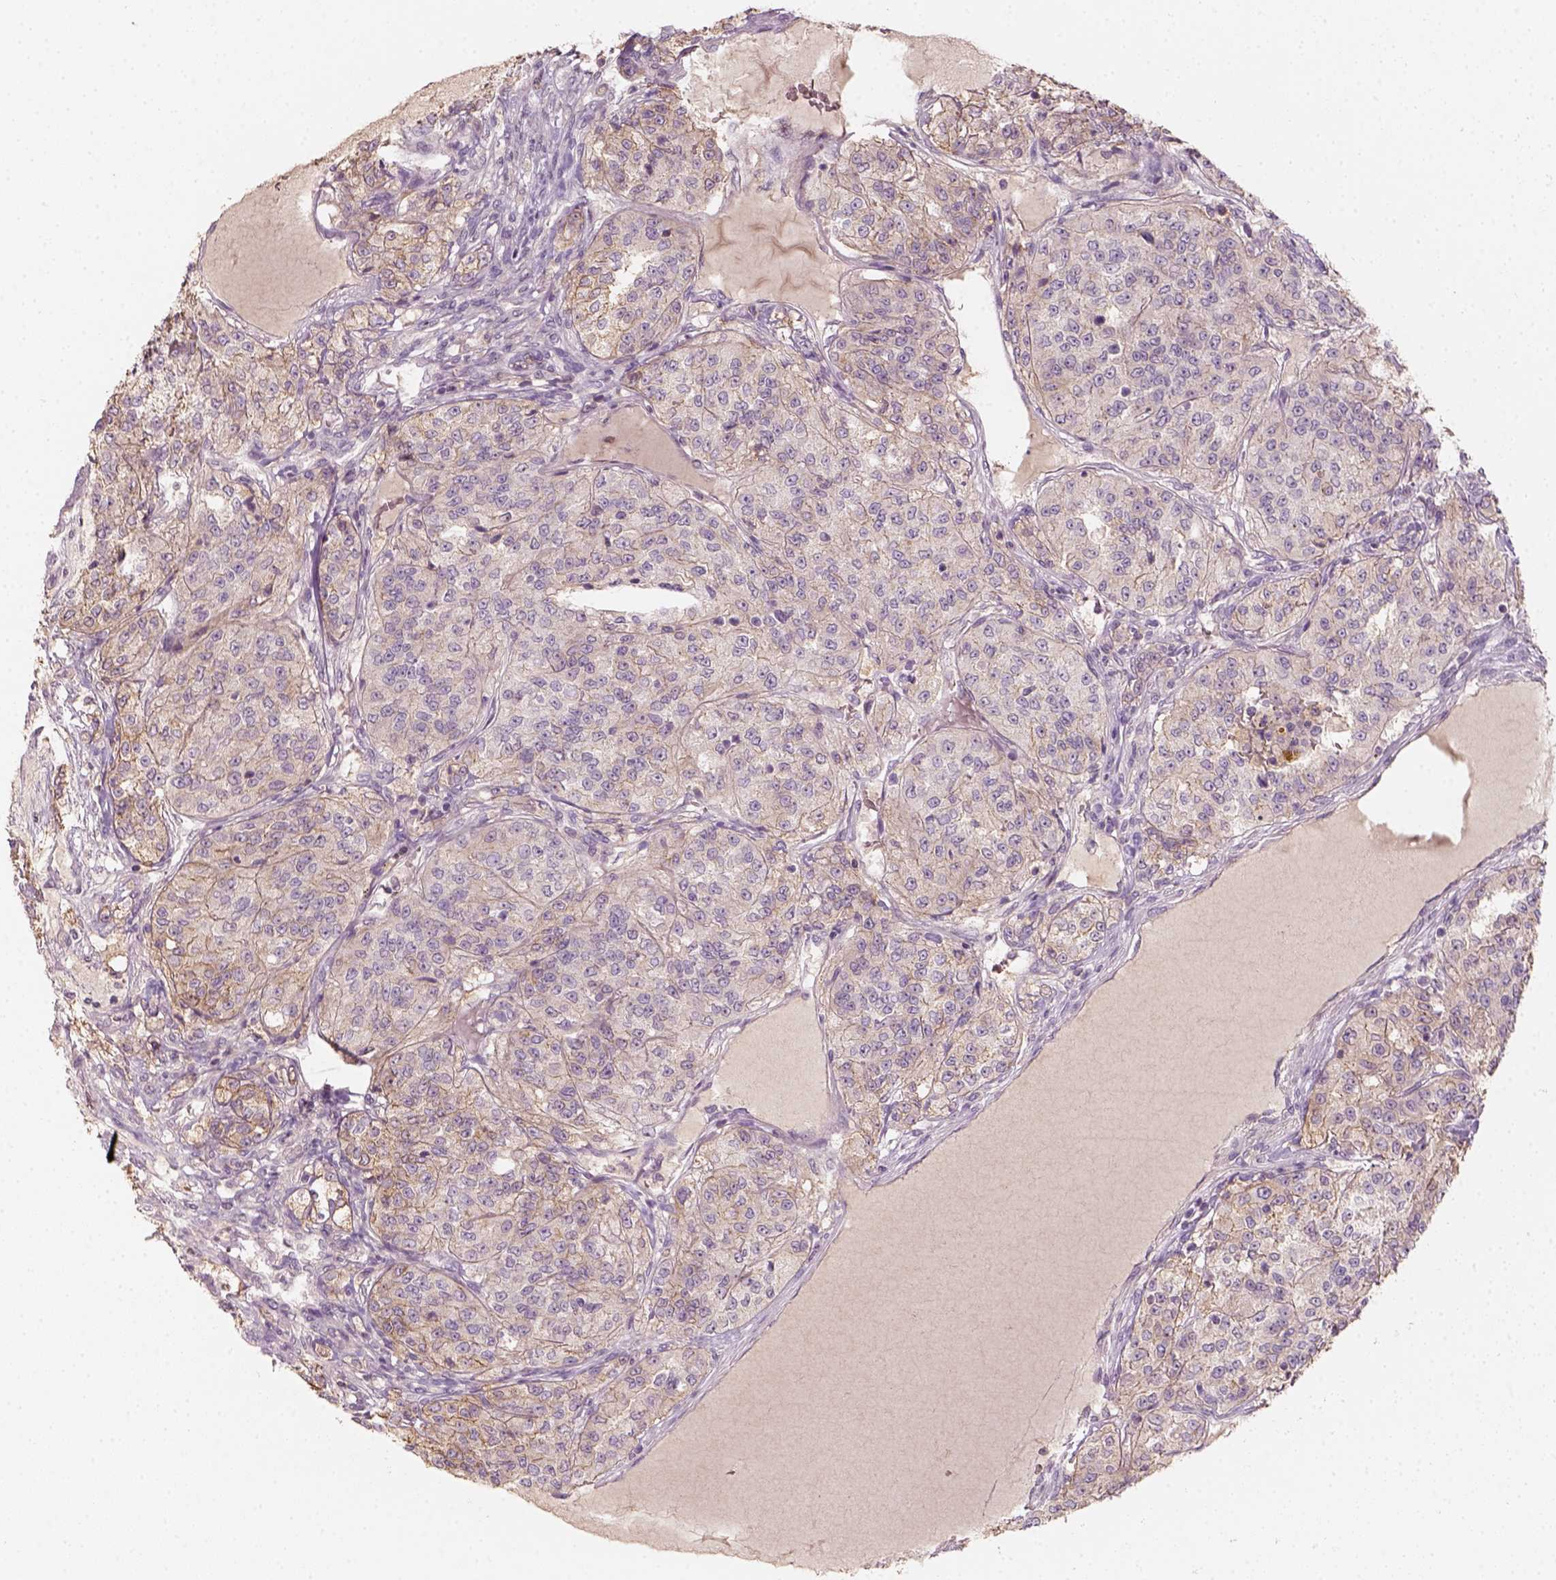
{"staining": {"intensity": "weak", "quantity": "<25%", "location": "cytoplasmic/membranous"}, "tissue": "renal cancer", "cell_type": "Tumor cells", "image_type": "cancer", "snomed": [{"axis": "morphology", "description": "Adenocarcinoma, NOS"}, {"axis": "topography", "description": "Kidney"}], "caption": "Histopathology image shows no significant protein expression in tumor cells of renal cancer.", "gene": "AQP9", "patient": {"sex": "female", "age": 63}}